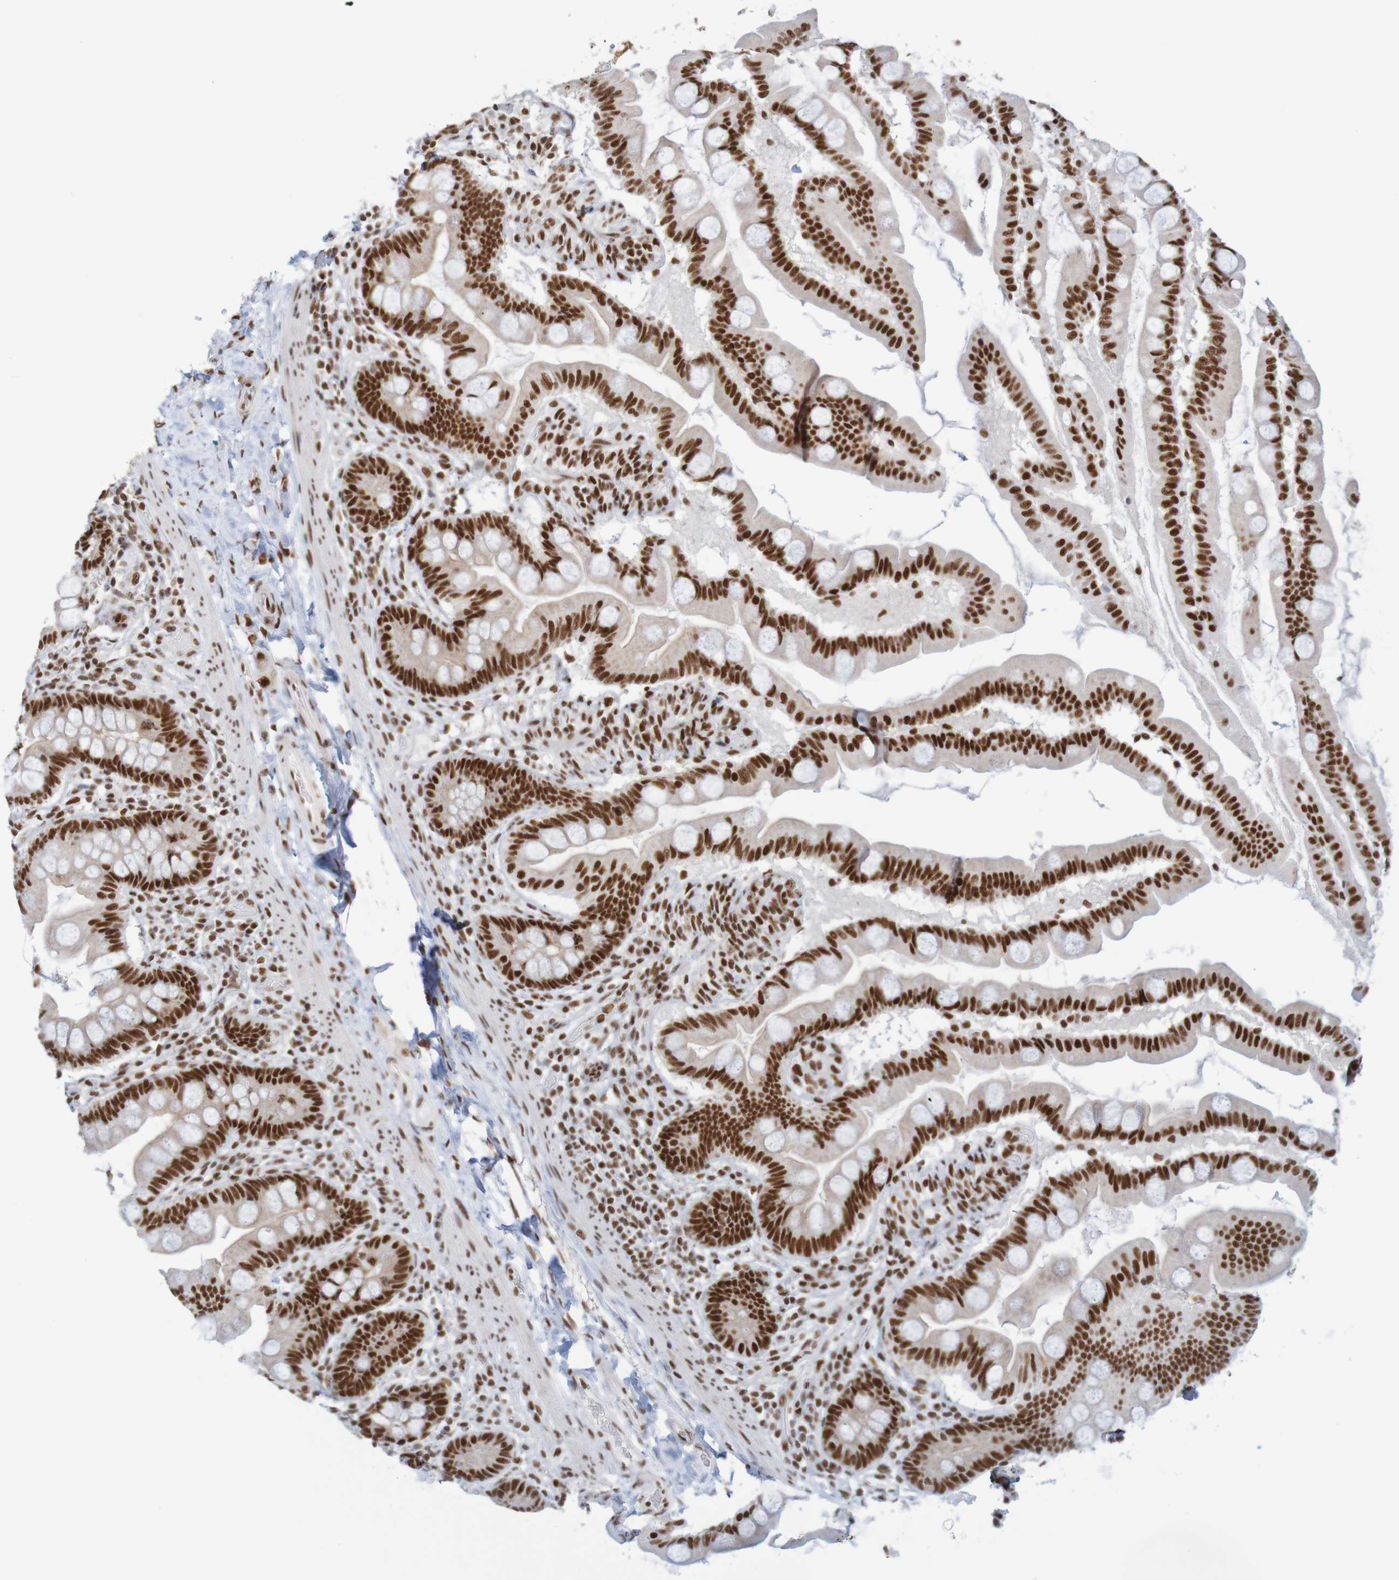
{"staining": {"intensity": "strong", "quantity": ">75%", "location": "nuclear"}, "tissue": "small intestine", "cell_type": "Glandular cells", "image_type": "normal", "snomed": [{"axis": "morphology", "description": "Normal tissue, NOS"}, {"axis": "topography", "description": "Small intestine"}], "caption": "Immunohistochemical staining of unremarkable human small intestine reveals >75% levels of strong nuclear protein expression in about >75% of glandular cells. (DAB IHC, brown staining for protein, blue staining for nuclei).", "gene": "THRAP3", "patient": {"sex": "female", "age": 56}}